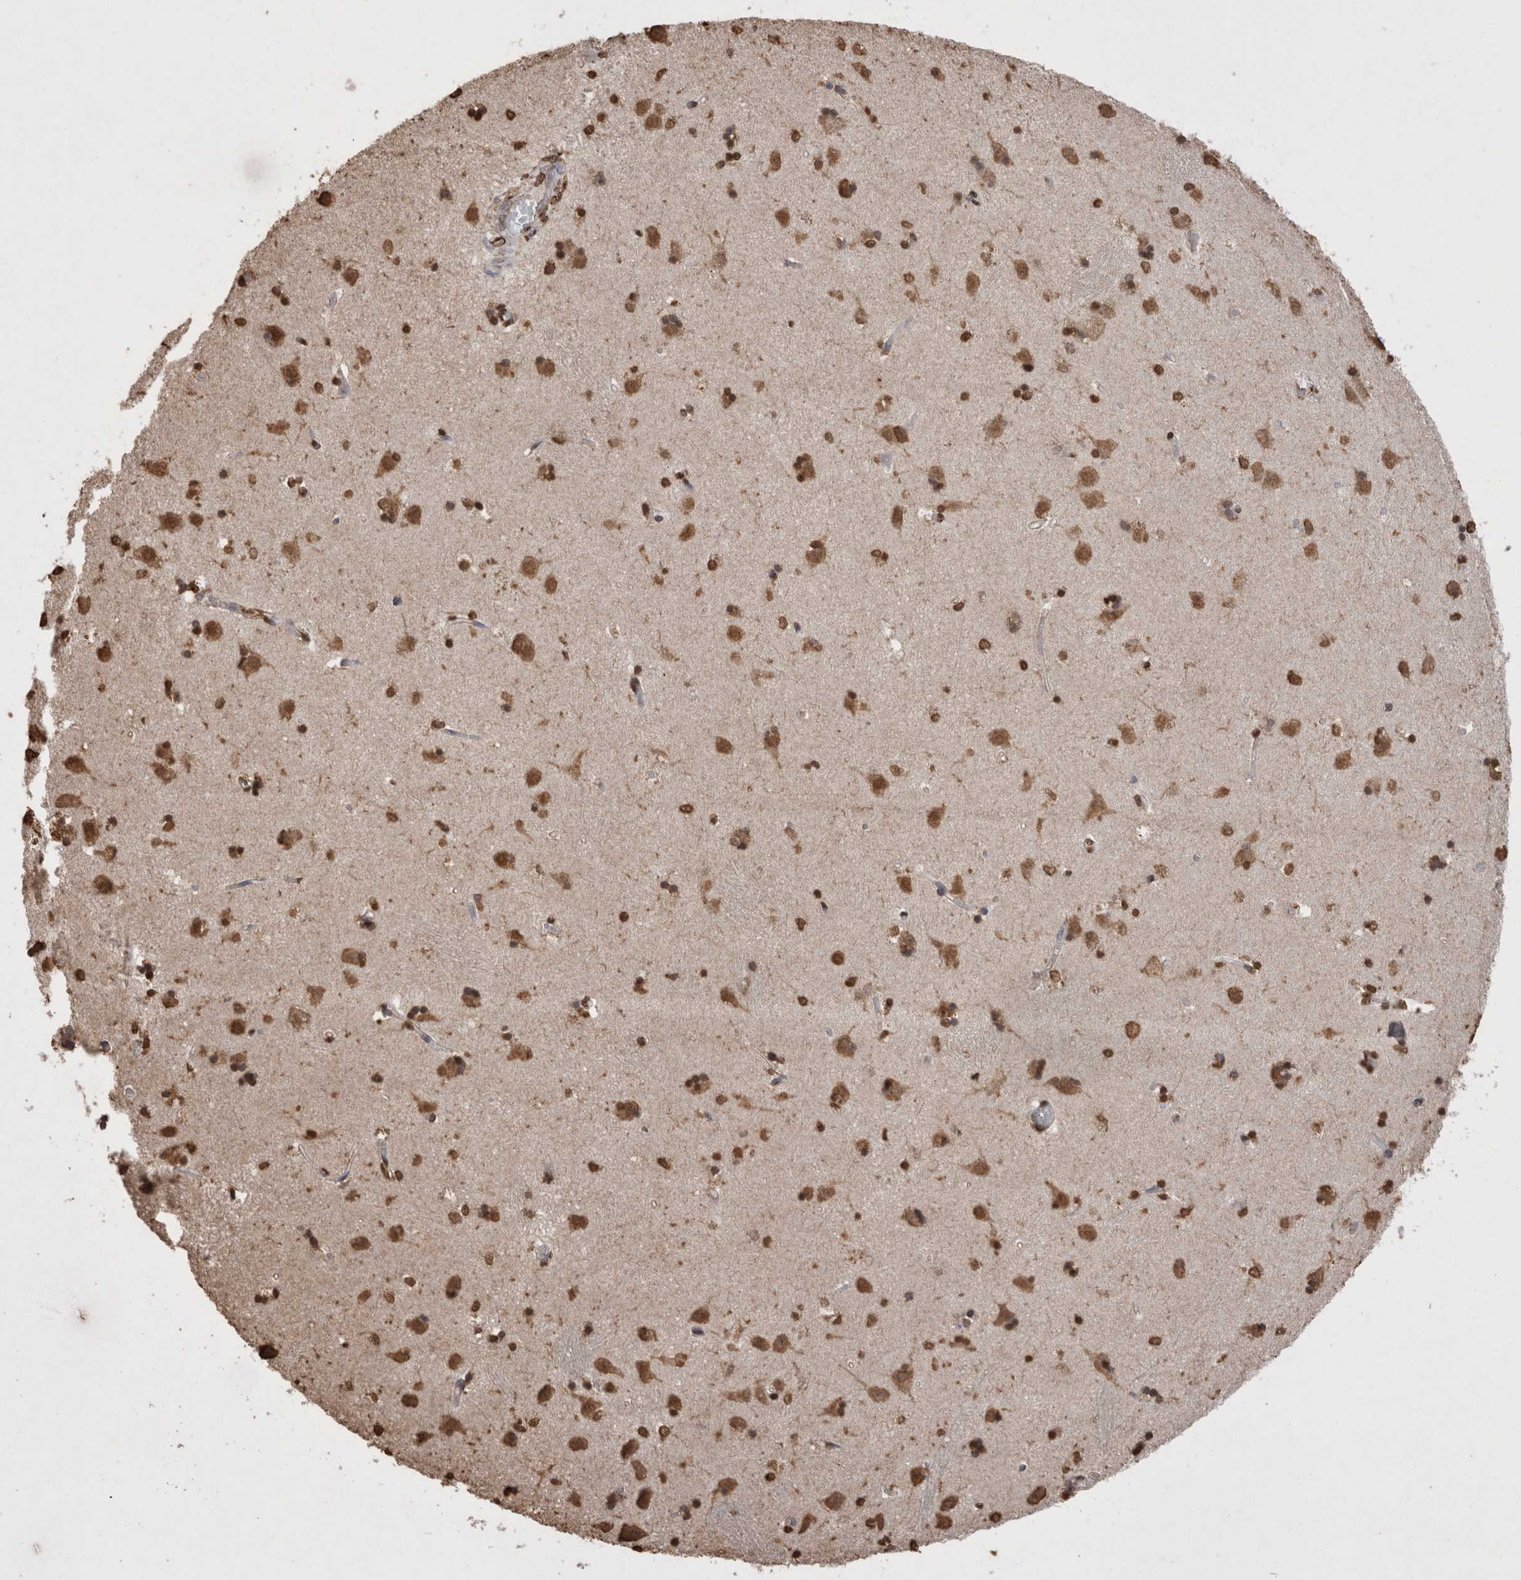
{"staining": {"intensity": "strong", "quantity": ">75%", "location": "nuclear"}, "tissue": "caudate", "cell_type": "Glial cells", "image_type": "normal", "snomed": [{"axis": "morphology", "description": "Normal tissue, NOS"}, {"axis": "topography", "description": "Lateral ventricle wall"}], "caption": "Immunohistochemistry (IHC) (DAB (3,3'-diaminobenzidine)) staining of benign caudate displays strong nuclear protein staining in approximately >75% of glial cells.", "gene": "POU5F1", "patient": {"sex": "male", "age": 45}}